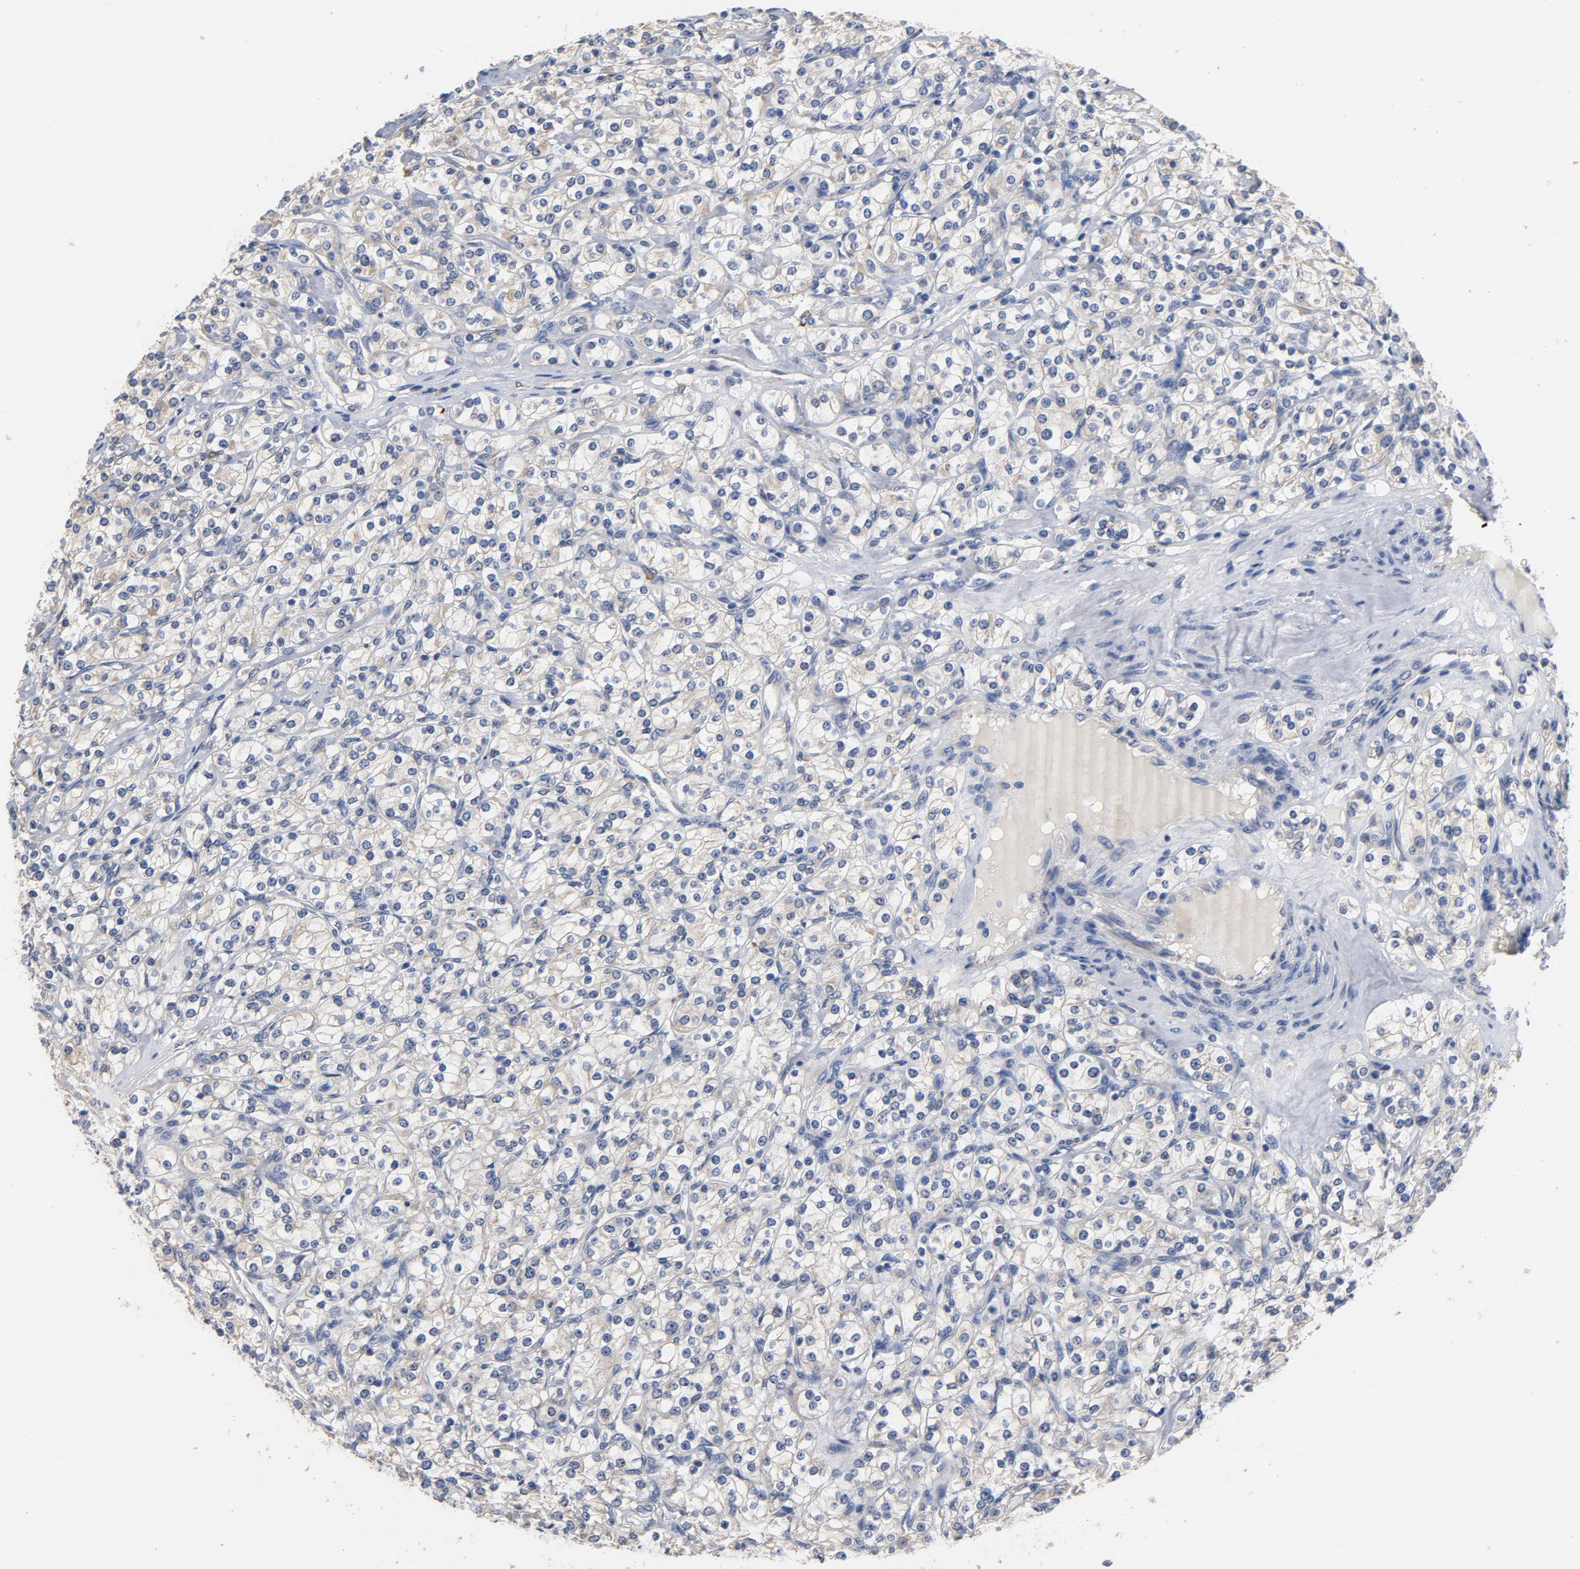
{"staining": {"intensity": "weak", "quantity": "<25%", "location": "cytoplasmic/membranous"}, "tissue": "renal cancer", "cell_type": "Tumor cells", "image_type": "cancer", "snomed": [{"axis": "morphology", "description": "Adenocarcinoma, NOS"}, {"axis": "topography", "description": "Kidney"}], "caption": "Immunohistochemical staining of renal cancer (adenocarcinoma) reveals no significant positivity in tumor cells.", "gene": "TLR4", "patient": {"sex": "male", "age": 77}}